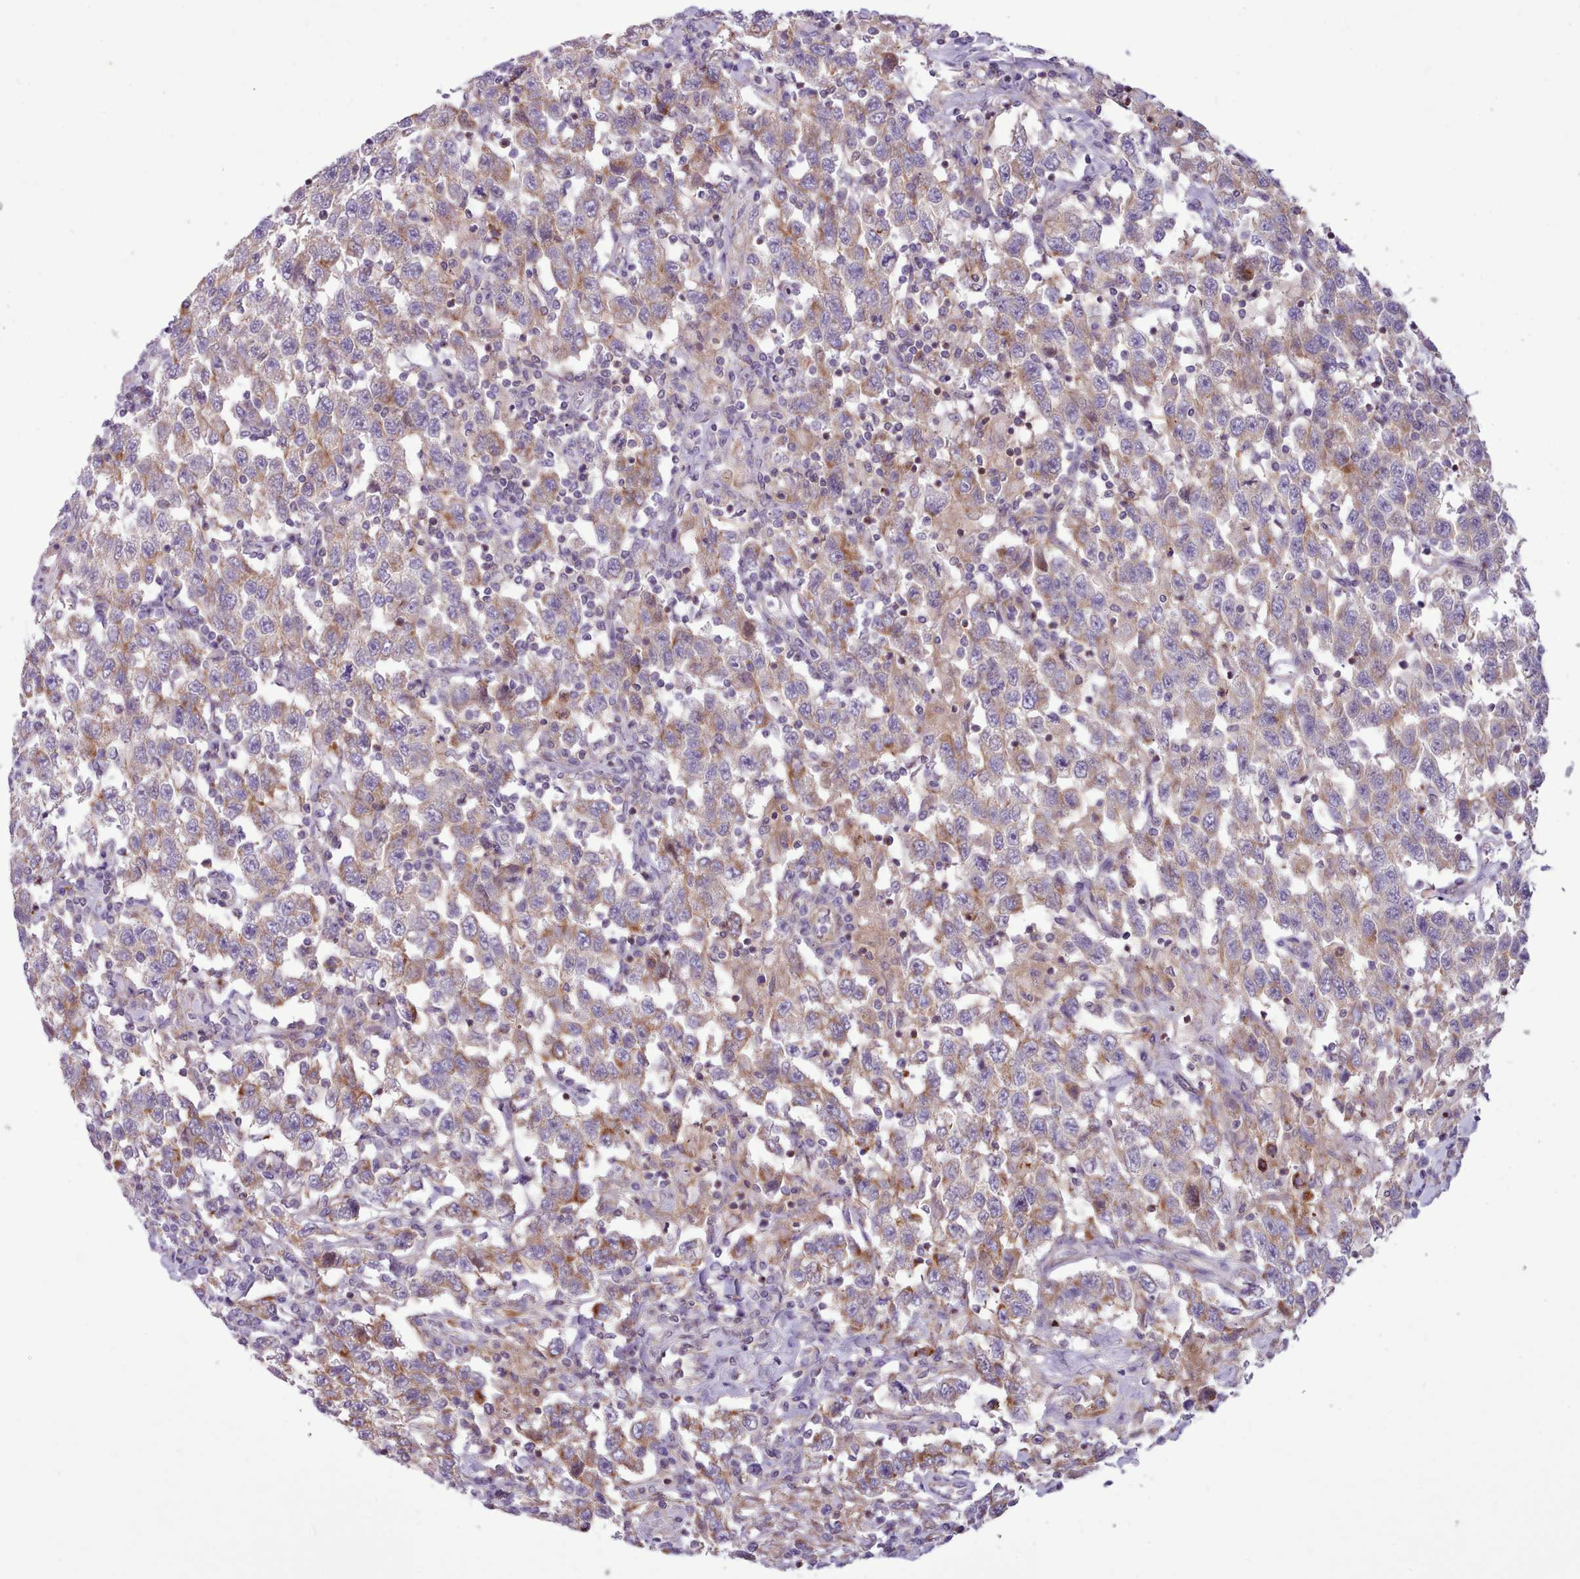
{"staining": {"intensity": "moderate", "quantity": "<25%", "location": "cytoplasmic/membranous"}, "tissue": "testis cancer", "cell_type": "Tumor cells", "image_type": "cancer", "snomed": [{"axis": "morphology", "description": "Seminoma, NOS"}, {"axis": "topography", "description": "Testis"}], "caption": "Testis cancer (seminoma) was stained to show a protein in brown. There is low levels of moderate cytoplasmic/membranous positivity in about <25% of tumor cells.", "gene": "TENT4B", "patient": {"sex": "male", "age": 41}}